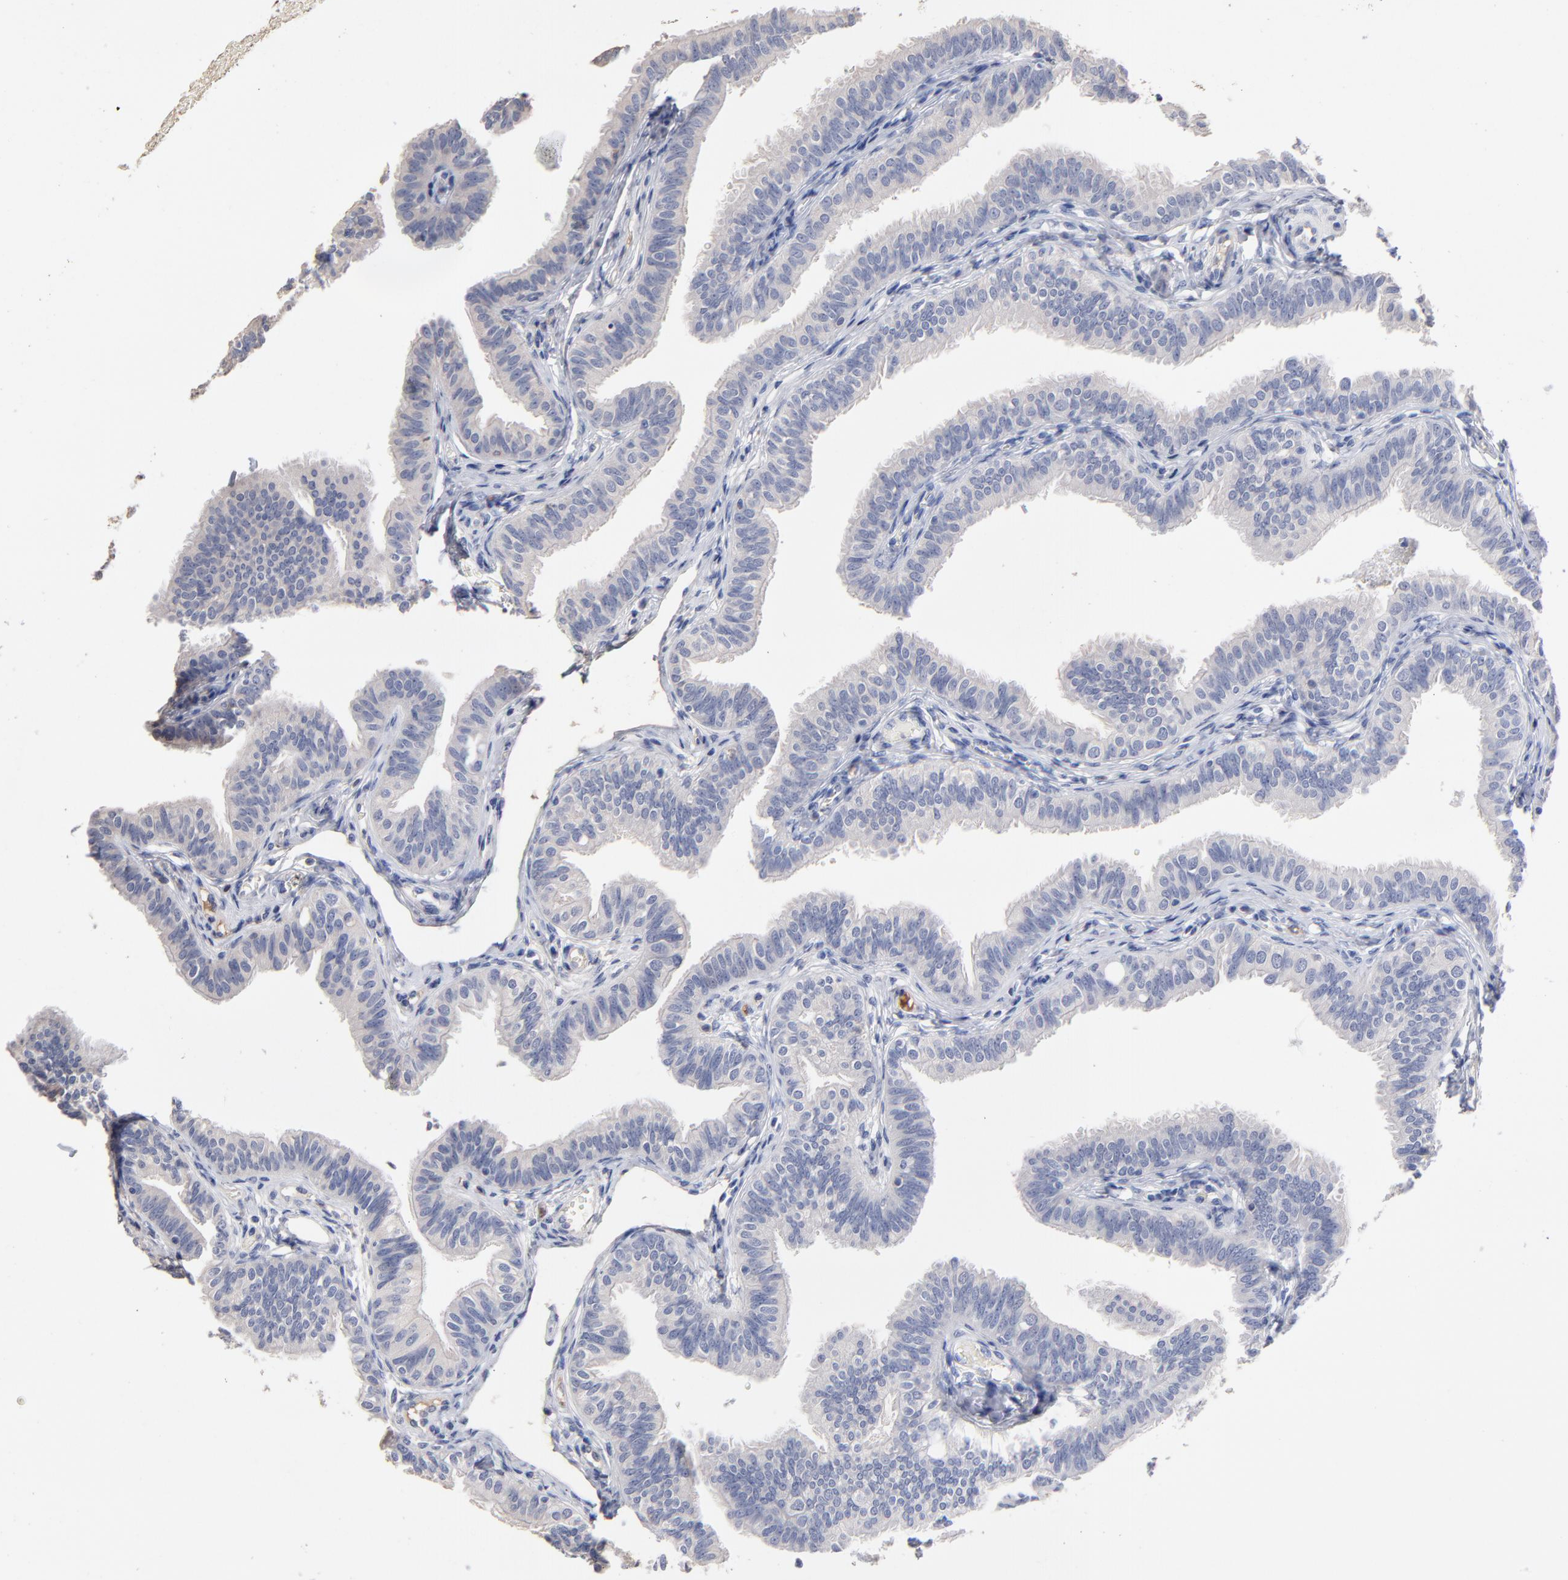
{"staining": {"intensity": "negative", "quantity": "none", "location": "none"}, "tissue": "fallopian tube", "cell_type": "Glandular cells", "image_type": "normal", "snomed": [{"axis": "morphology", "description": "Normal tissue, NOS"}, {"axis": "morphology", "description": "Dermoid, NOS"}, {"axis": "topography", "description": "Fallopian tube"}], "caption": "A micrograph of fallopian tube stained for a protein reveals no brown staining in glandular cells. (DAB immunohistochemistry (IHC), high magnification).", "gene": "TRAT1", "patient": {"sex": "female", "age": 33}}